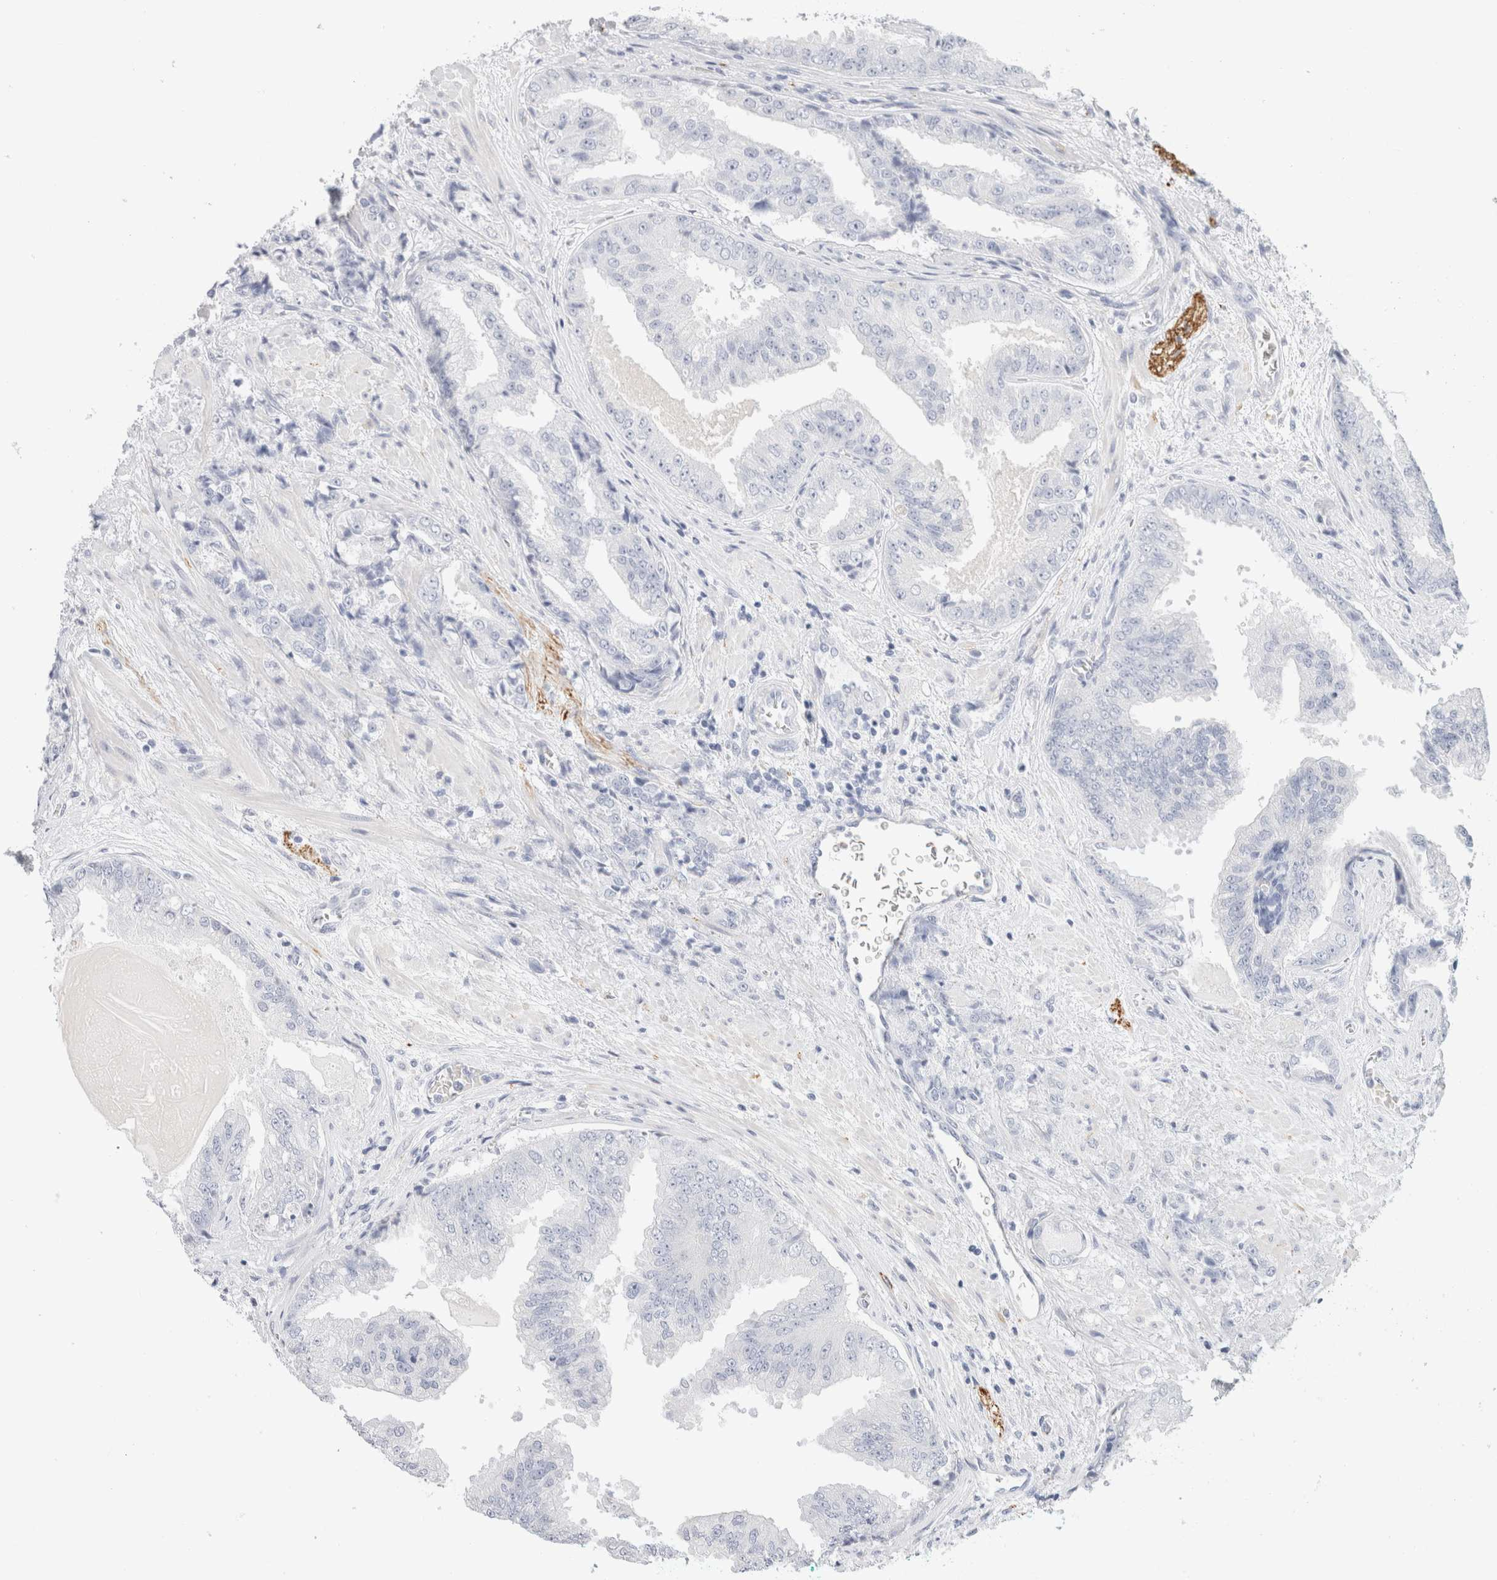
{"staining": {"intensity": "negative", "quantity": "none", "location": "none"}, "tissue": "prostate cancer", "cell_type": "Tumor cells", "image_type": "cancer", "snomed": [{"axis": "morphology", "description": "Adenocarcinoma, High grade"}, {"axis": "topography", "description": "Prostate"}], "caption": "The photomicrograph shows no staining of tumor cells in prostate cancer.", "gene": "RTN4", "patient": {"sex": "male", "age": 58}}